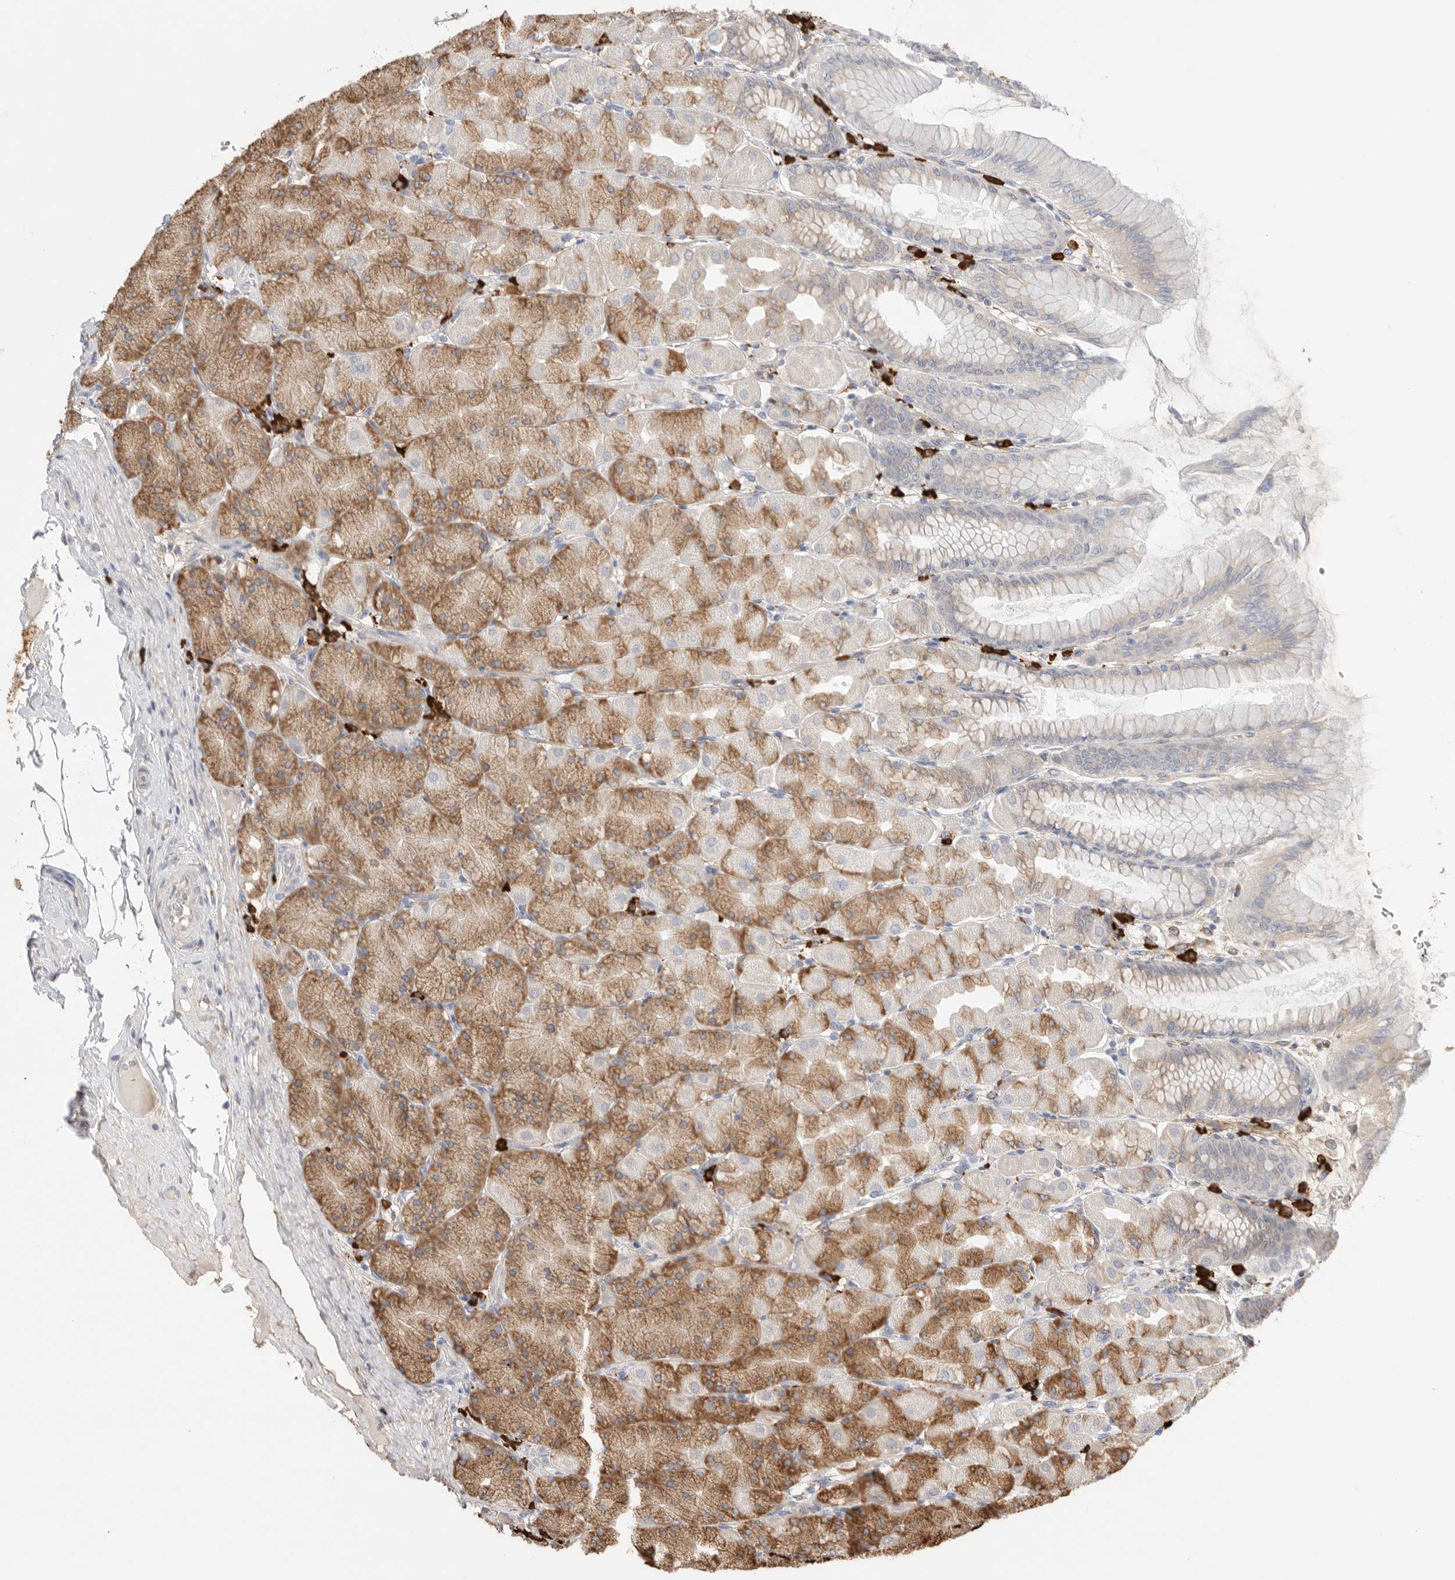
{"staining": {"intensity": "moderate", "quantity": ">75%", "location": "cytoplasmic/membranous"}, "tissue": "stomach", "cell_type": "Glandular cells", "image_type": "normal", "snomed": [{"axis": "morphology", "description": "Normal tissue, NOS"}, {"axis": "topography", "description": "Stomach, upper"}], "caption": "Protein staining demonstrates moderate cytoplasmic/membranous staining in approximately >75% of glandular cells in benign stomach.", "gene": "BLOC1S5", "patient": {"sex": "female", "age": 56}}